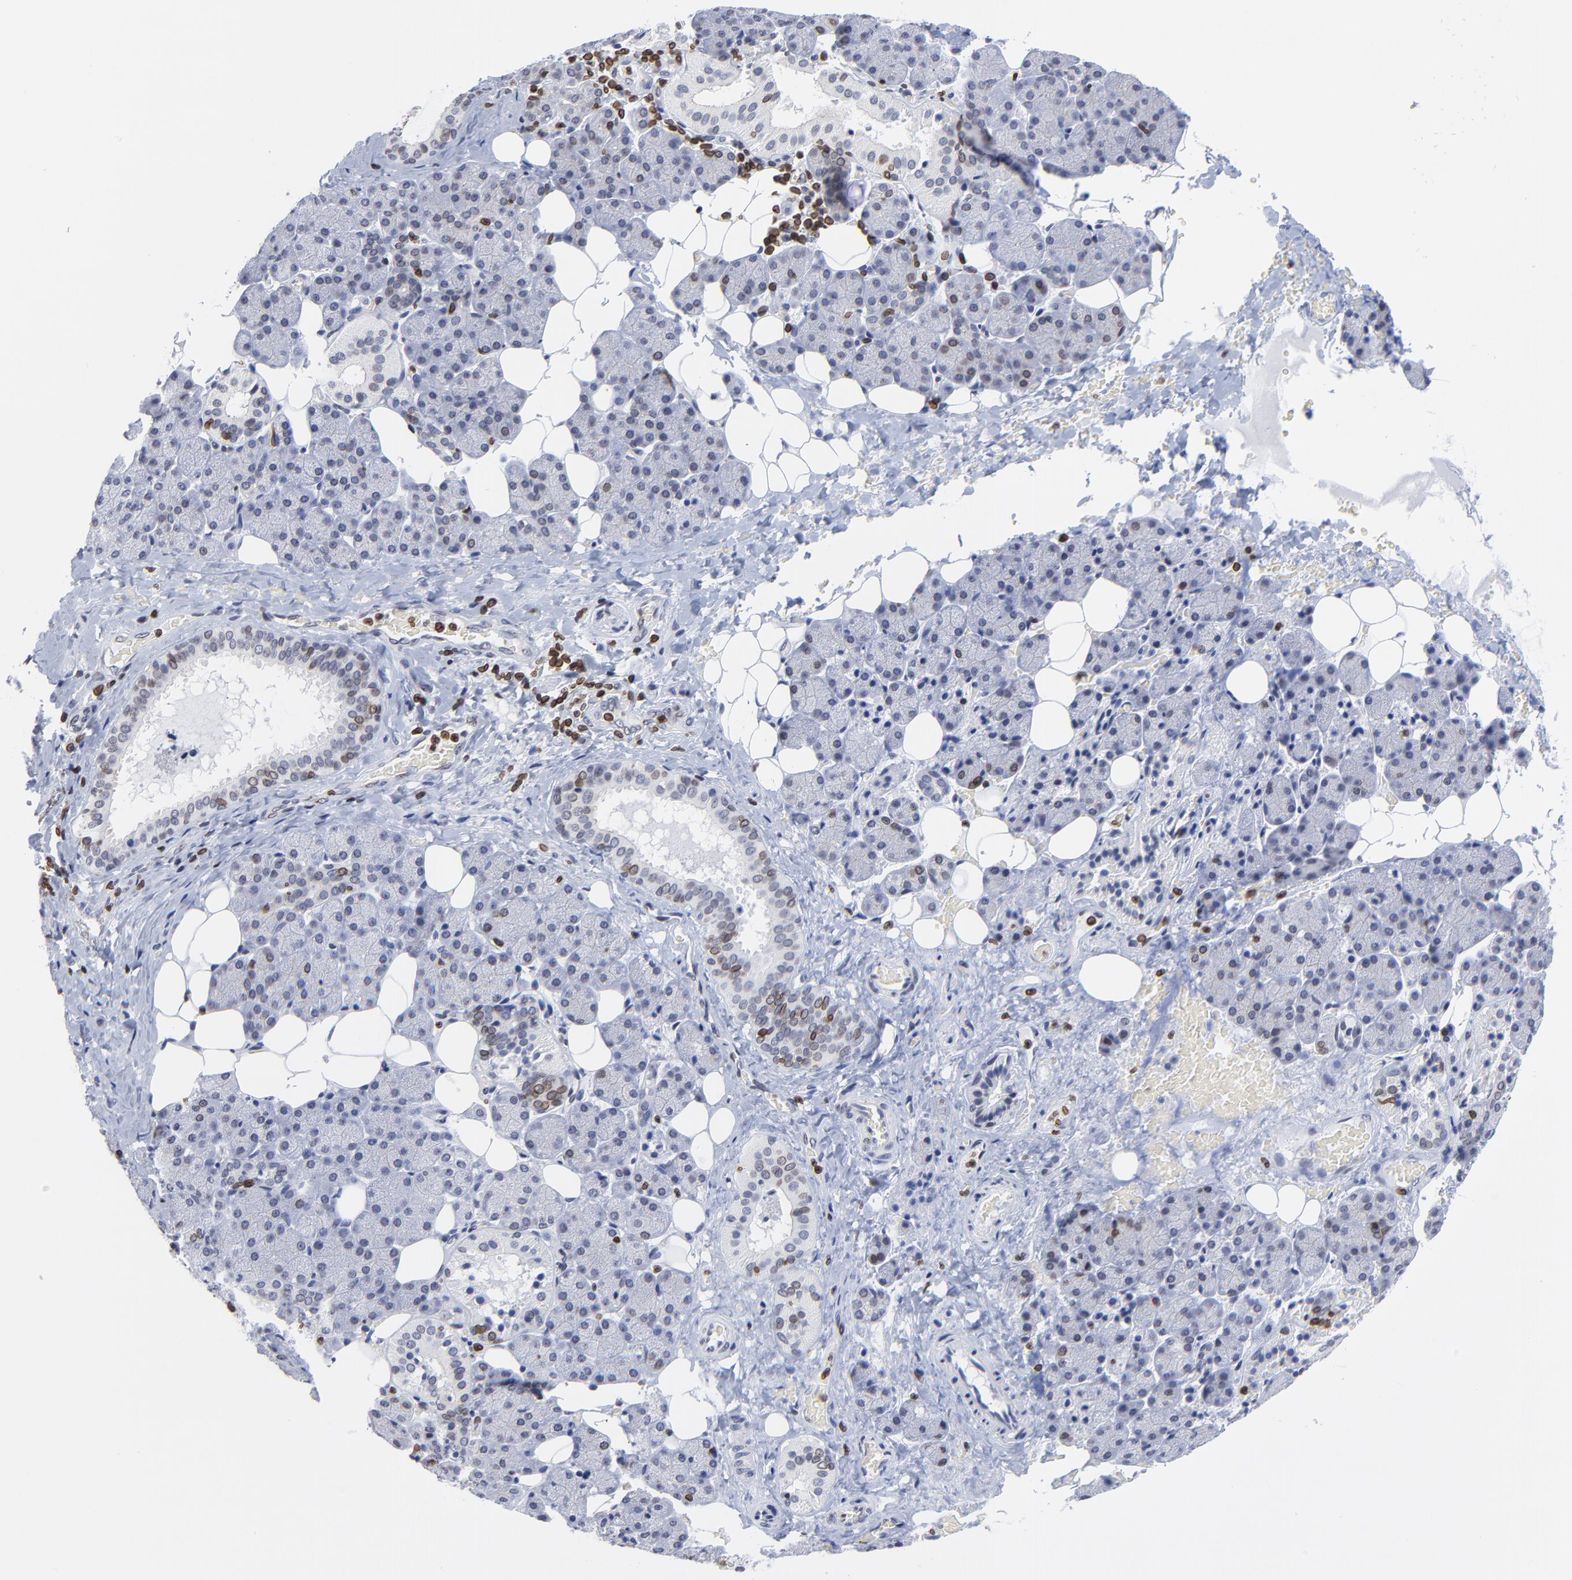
{"staining": {"intensity": "negative", "quantity": "none", "location": "none"}, "tissue": "salivary gland", "cell_type": "Glandular cells", "image_type": "normal", "snomed": [{"axis": "morphology", "description": "Normal tissue, NOS"}, {"axis": "topography", "description": "Lymph node"}, {"axis": "topography", "description": "Salivary gland"}], "caption": "The photomicrograph displays no significant expression in glandular cells of salivary gland.", "gene": "THAP7", "patient": {"sex": "male", "age": 8}}